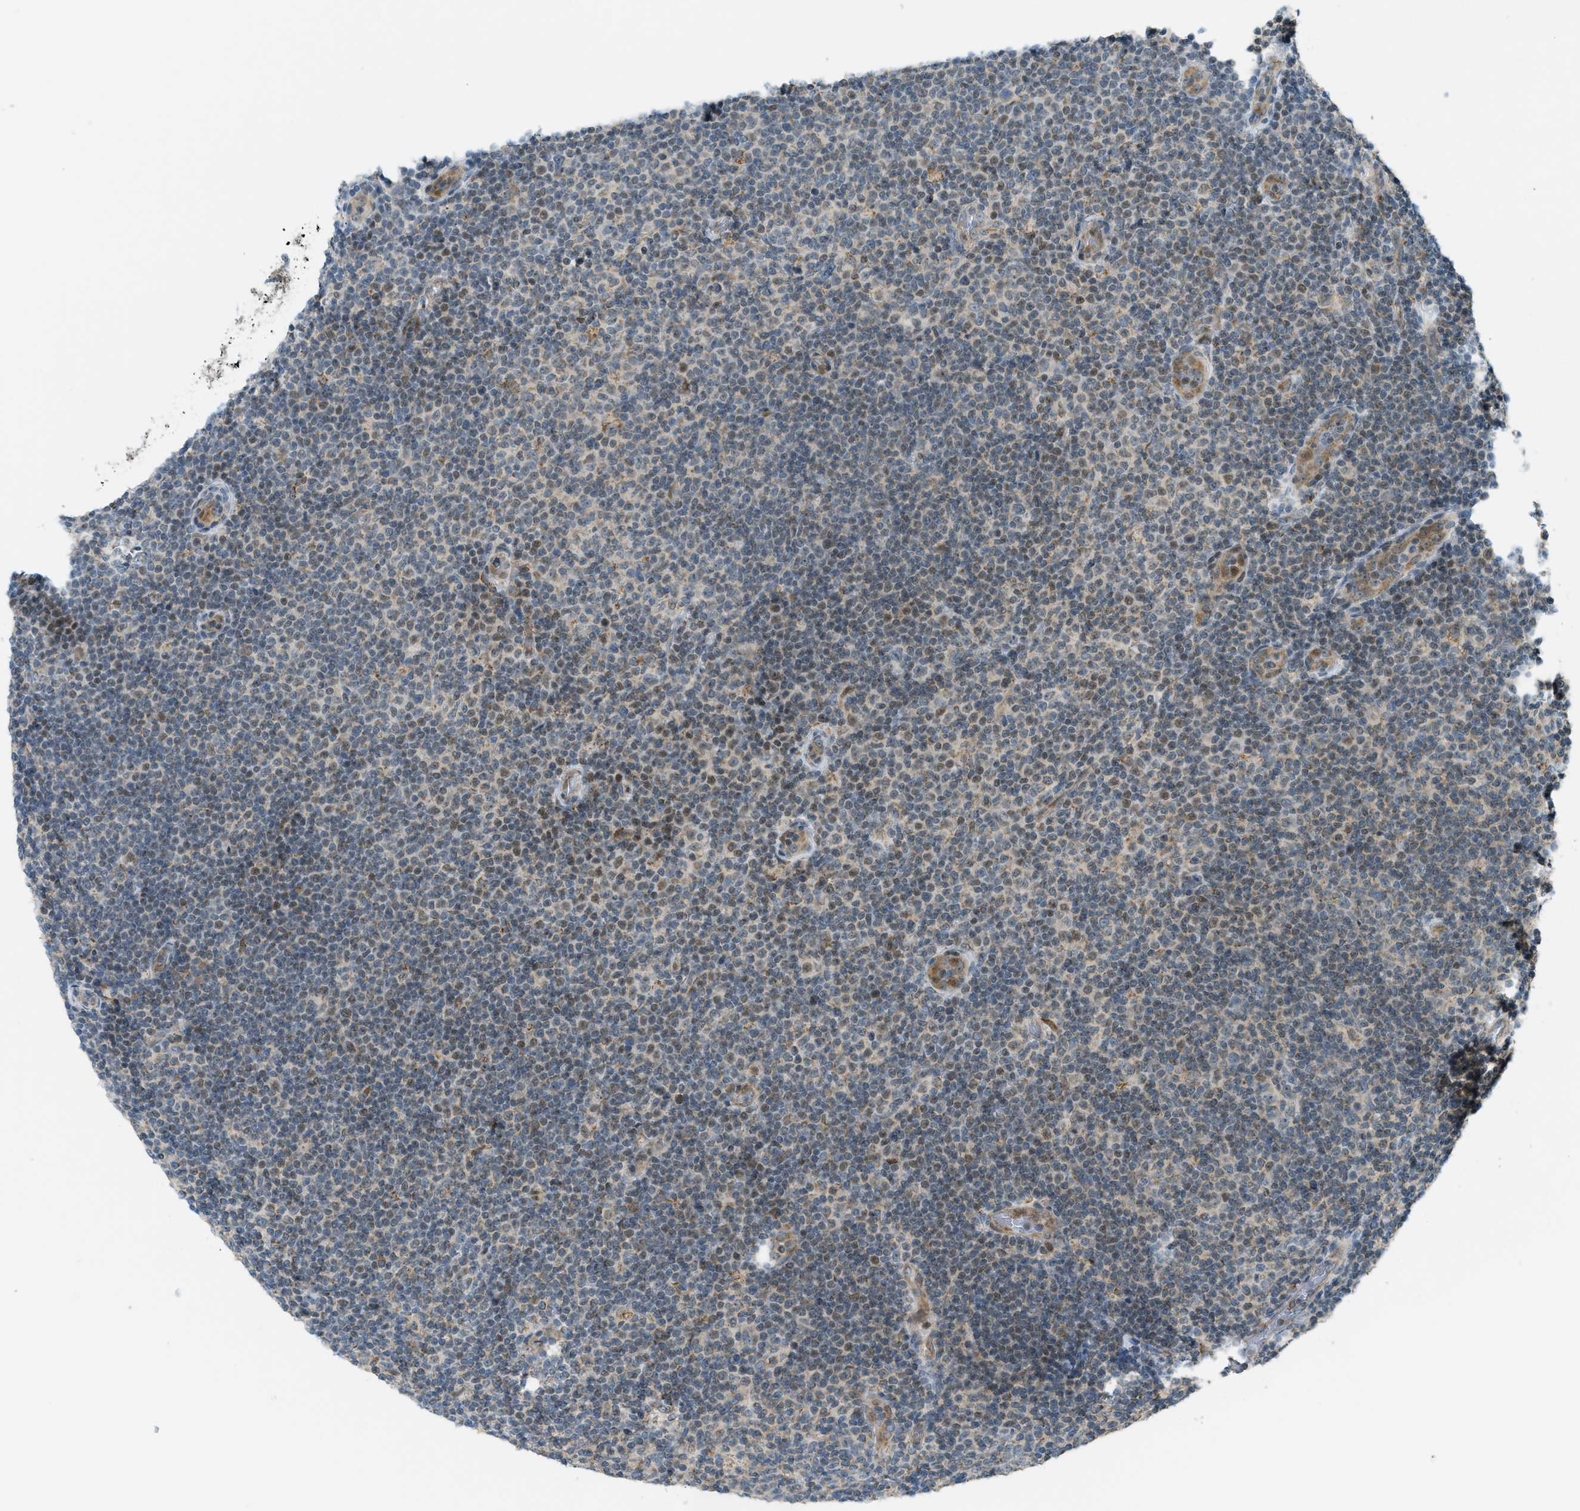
{"staining": {"intensity": "weak", "quantity": "25%-75%", "location": "cytoplasmic/membranous,nuclear"}, "tissue": "lymphoma", "cell_type": "Tumor cells", "image_type": "cancer", "snomed": [{"axis": "morphology", "description": "Malignant lymphoma, non-Hodgkin's type, Low grade"}, {"axis": "topography", "description": "Lymph node"}], "caption": "Tumor cells show weak cytoplasmic/membranous and nuclear staining in about 25%-75% of cells in low-grade malignant lymphoma, non-Hodgkin's type. (IHC, brightfield microscopy, high magnification).", "gene": "CCDC186", "patient": {"sex": "male", "age": 83}}